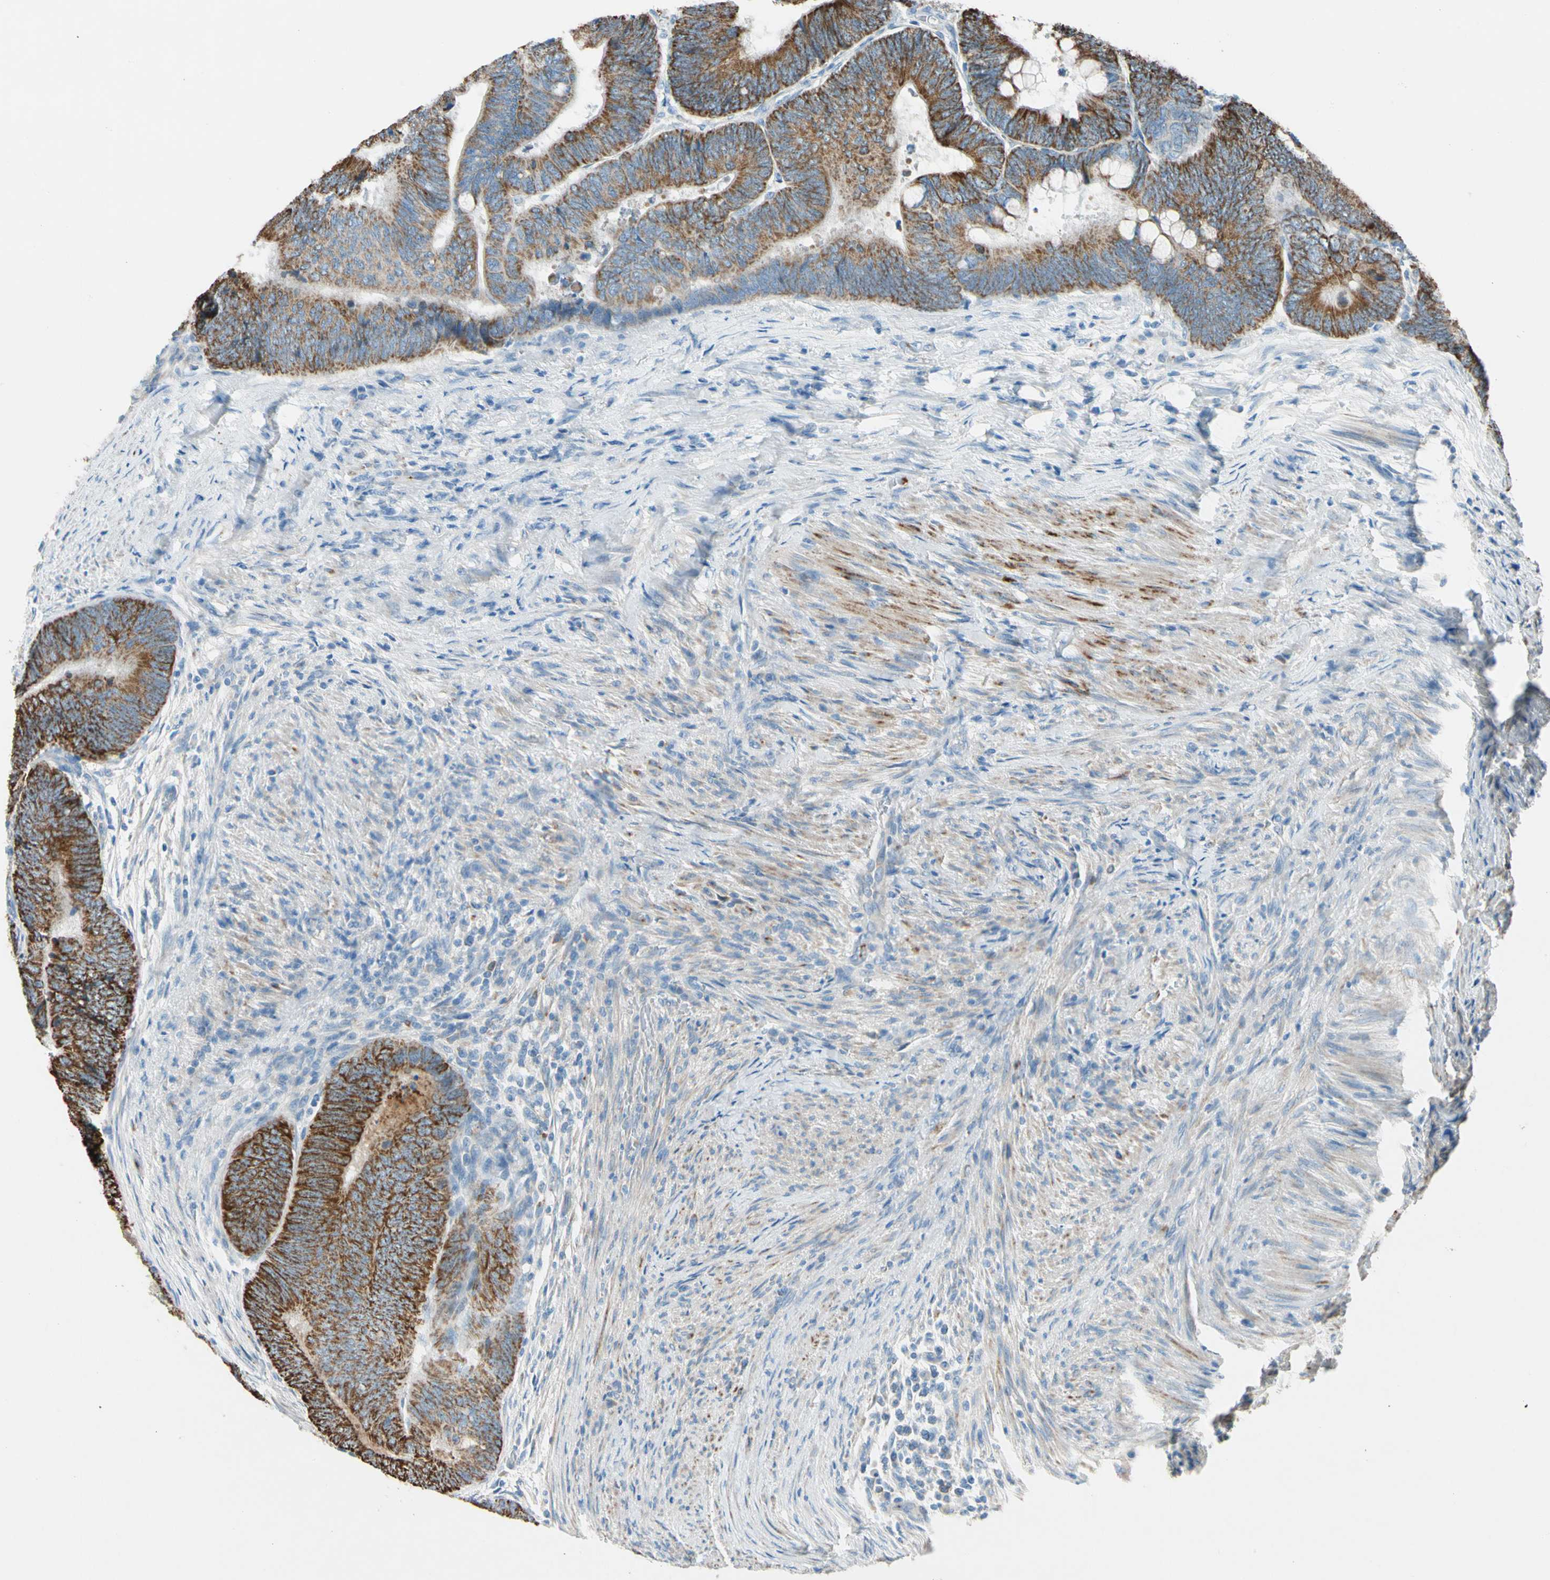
{"staining": {"intensity": "strong", "quantity": ">75%", "location": "cytoplasmic/membranous"}, "tissue": "colorectal cancer", "cell_type": "Tumor cells", "image_type": "cancer", "snomed": [{"axis": "morphology", "description": "Normal tissue, NOS"}, {"axis": "morphology", "description": "Adenocarcinoma, NOS"}, {"axis": "topography", "description": "Rectum"}, {"axis": "topography", "description": "Peripheral nerve tissue"}], "caption": "Protein staining exhibits strong cytoplasmic/membranous staining in about >75% of tumor cells in adenocarcinoma (colorectal).", "gene": "LY6G6F", "patient": {"sex": "male", "age": 92}}